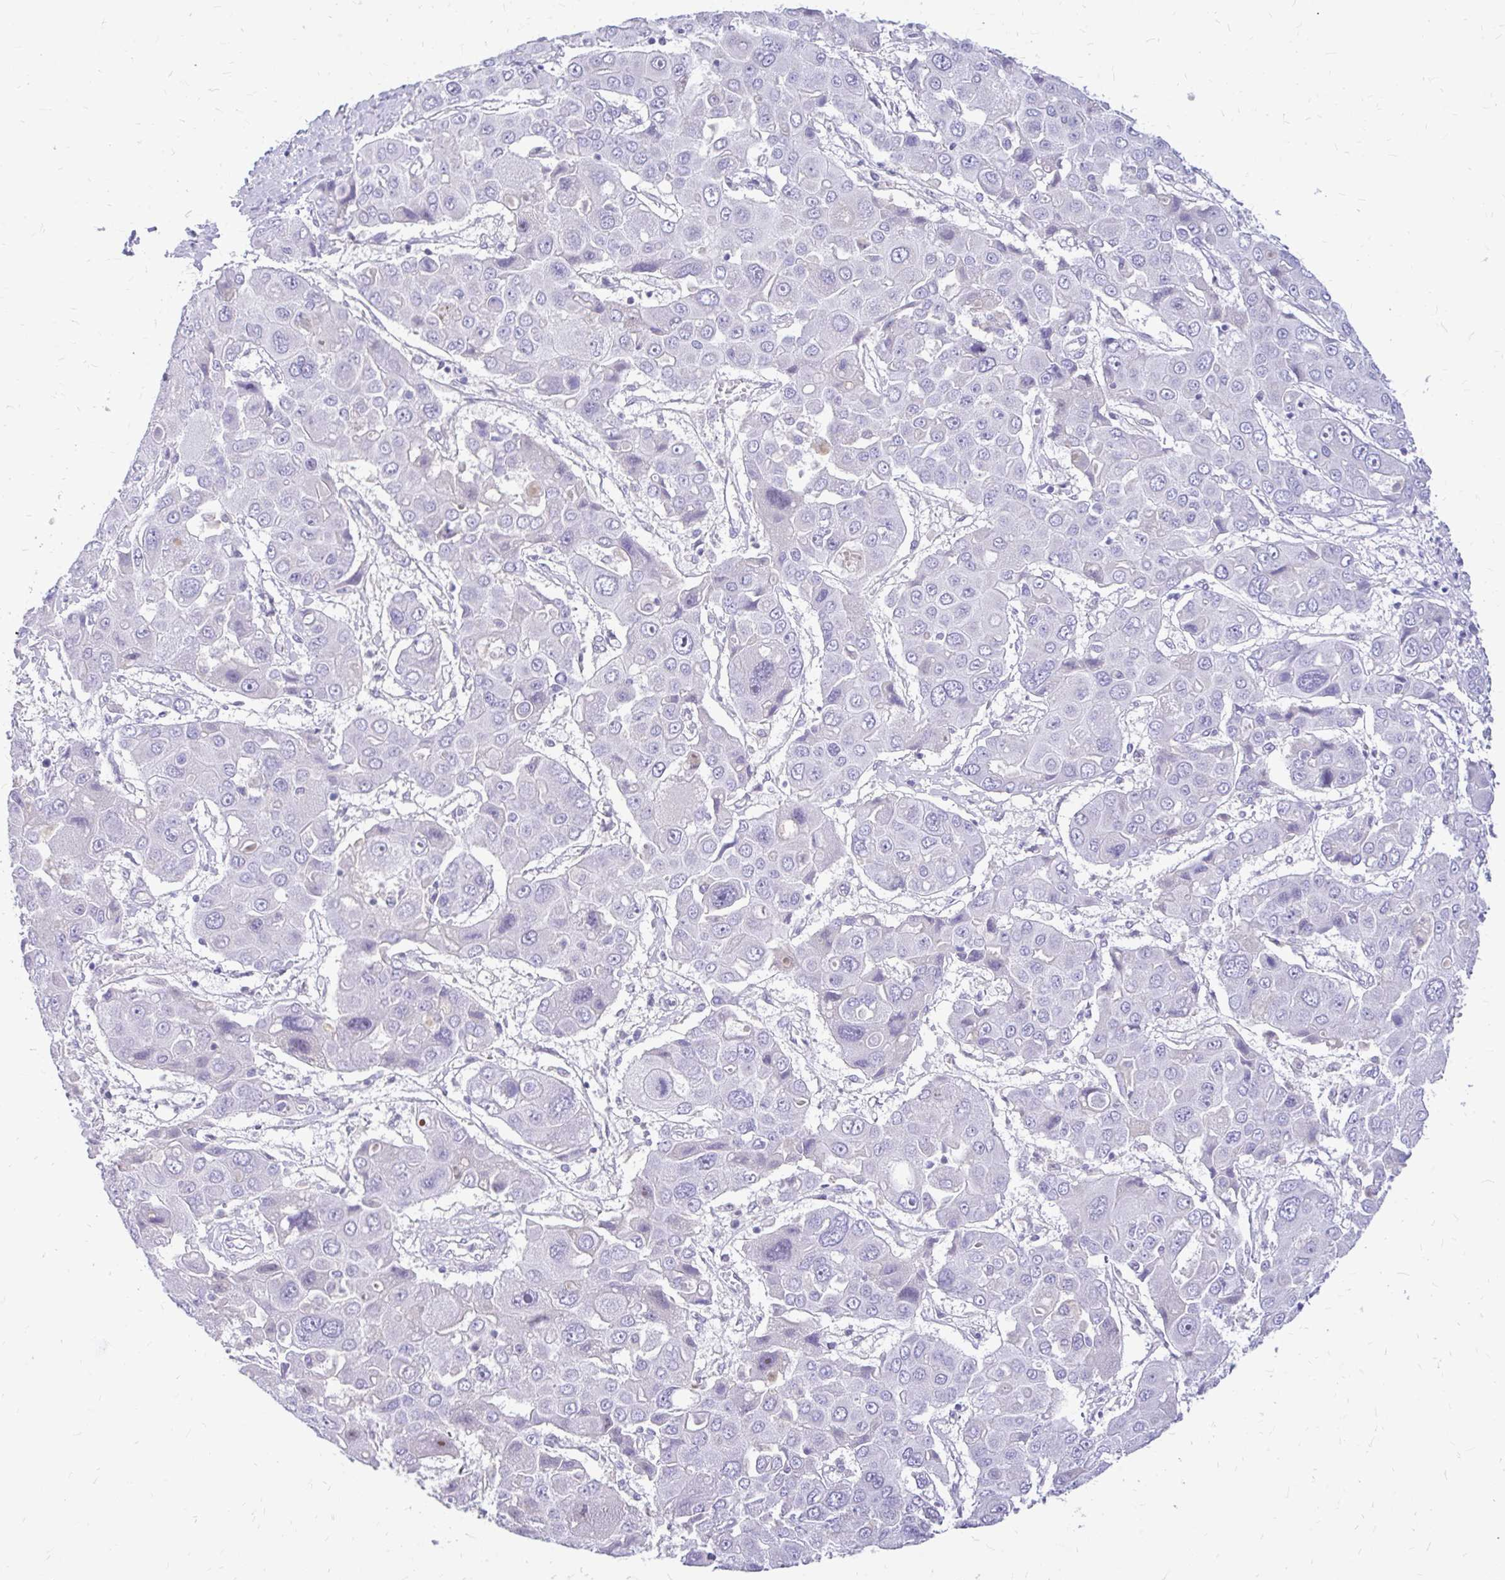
{"staining": {"intensity": "negative", "quantity": "none", "location": "none"}, "tissue": "liver cancer", "cell_type": "Tumor cells", "image_type": "cancer", "snomed": [{"axis": "morphology", "description": "Cholangiocarcinoma"}, {"axis": "topography", "description": "Liver"}], "caption": "This is a image of IHC staining of liver cancer, which shows no positivity in tumor cells.", "gene": "MAP1LC3A", "patient": {"sex": "male", "age": 67}}